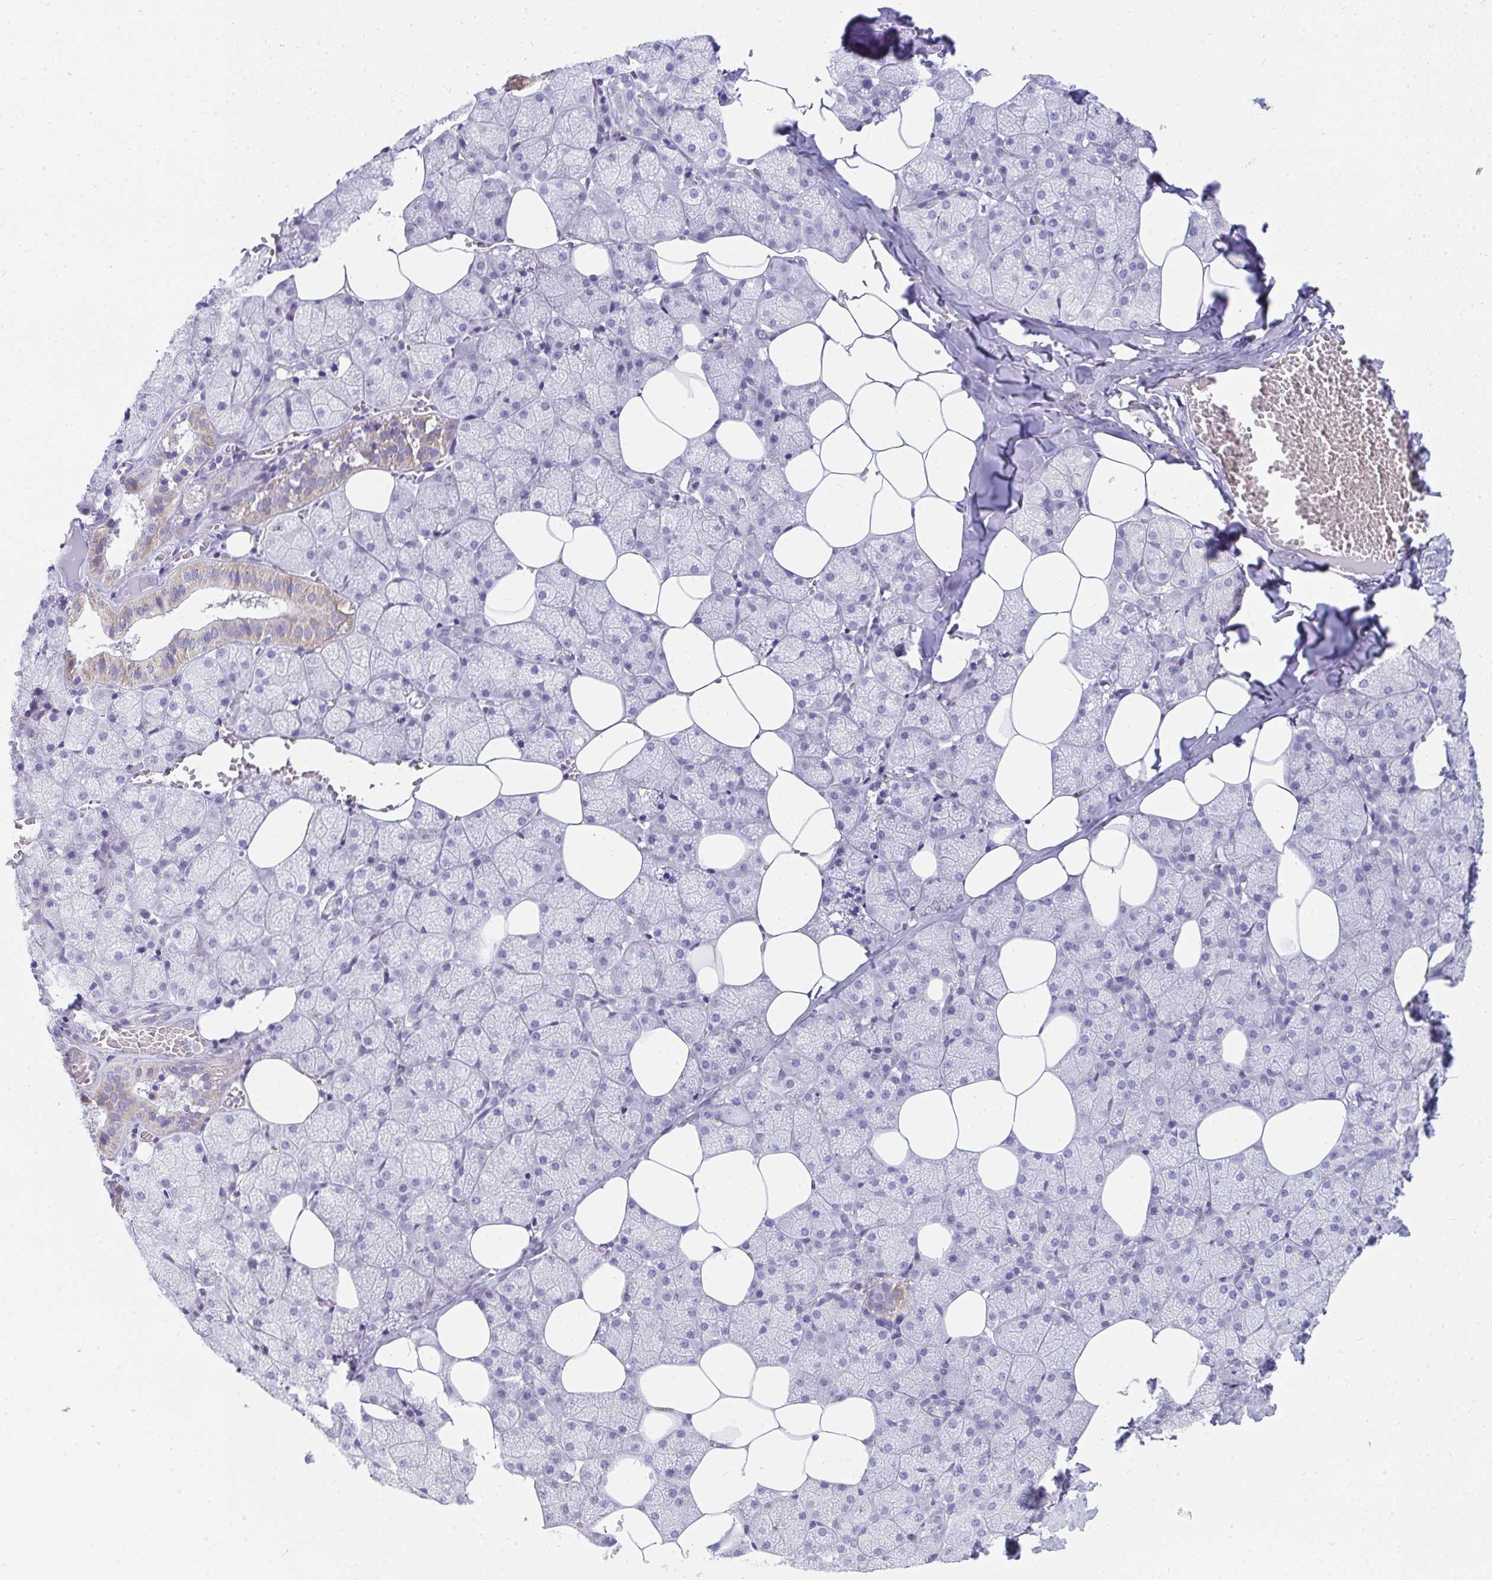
{"staining": {"intensity": "weak", "quantity": "<25%", "location": "cytoplasmic/membranous"}, "tissue": "salivary gland", "cell_type": "Glandular cells", "image_type": "normal", "snomed": [{"axis": "morphology", "description": "Normal tissue, NOS"}, {"axis": "topography", "description": "Salivary gland"}, {"axis": "topography", "description": "Peripheral nerve tissue"}], "caption": "Protein analysis of unremarkable salivary gland reveals no significant expression in glandular cells. The staining is performed using DAB brown chromogen with nuclei counter-stained in using hematoxylin.", "gene": "SLC6A1", "patient": {"sex": "male", "age": 38}}